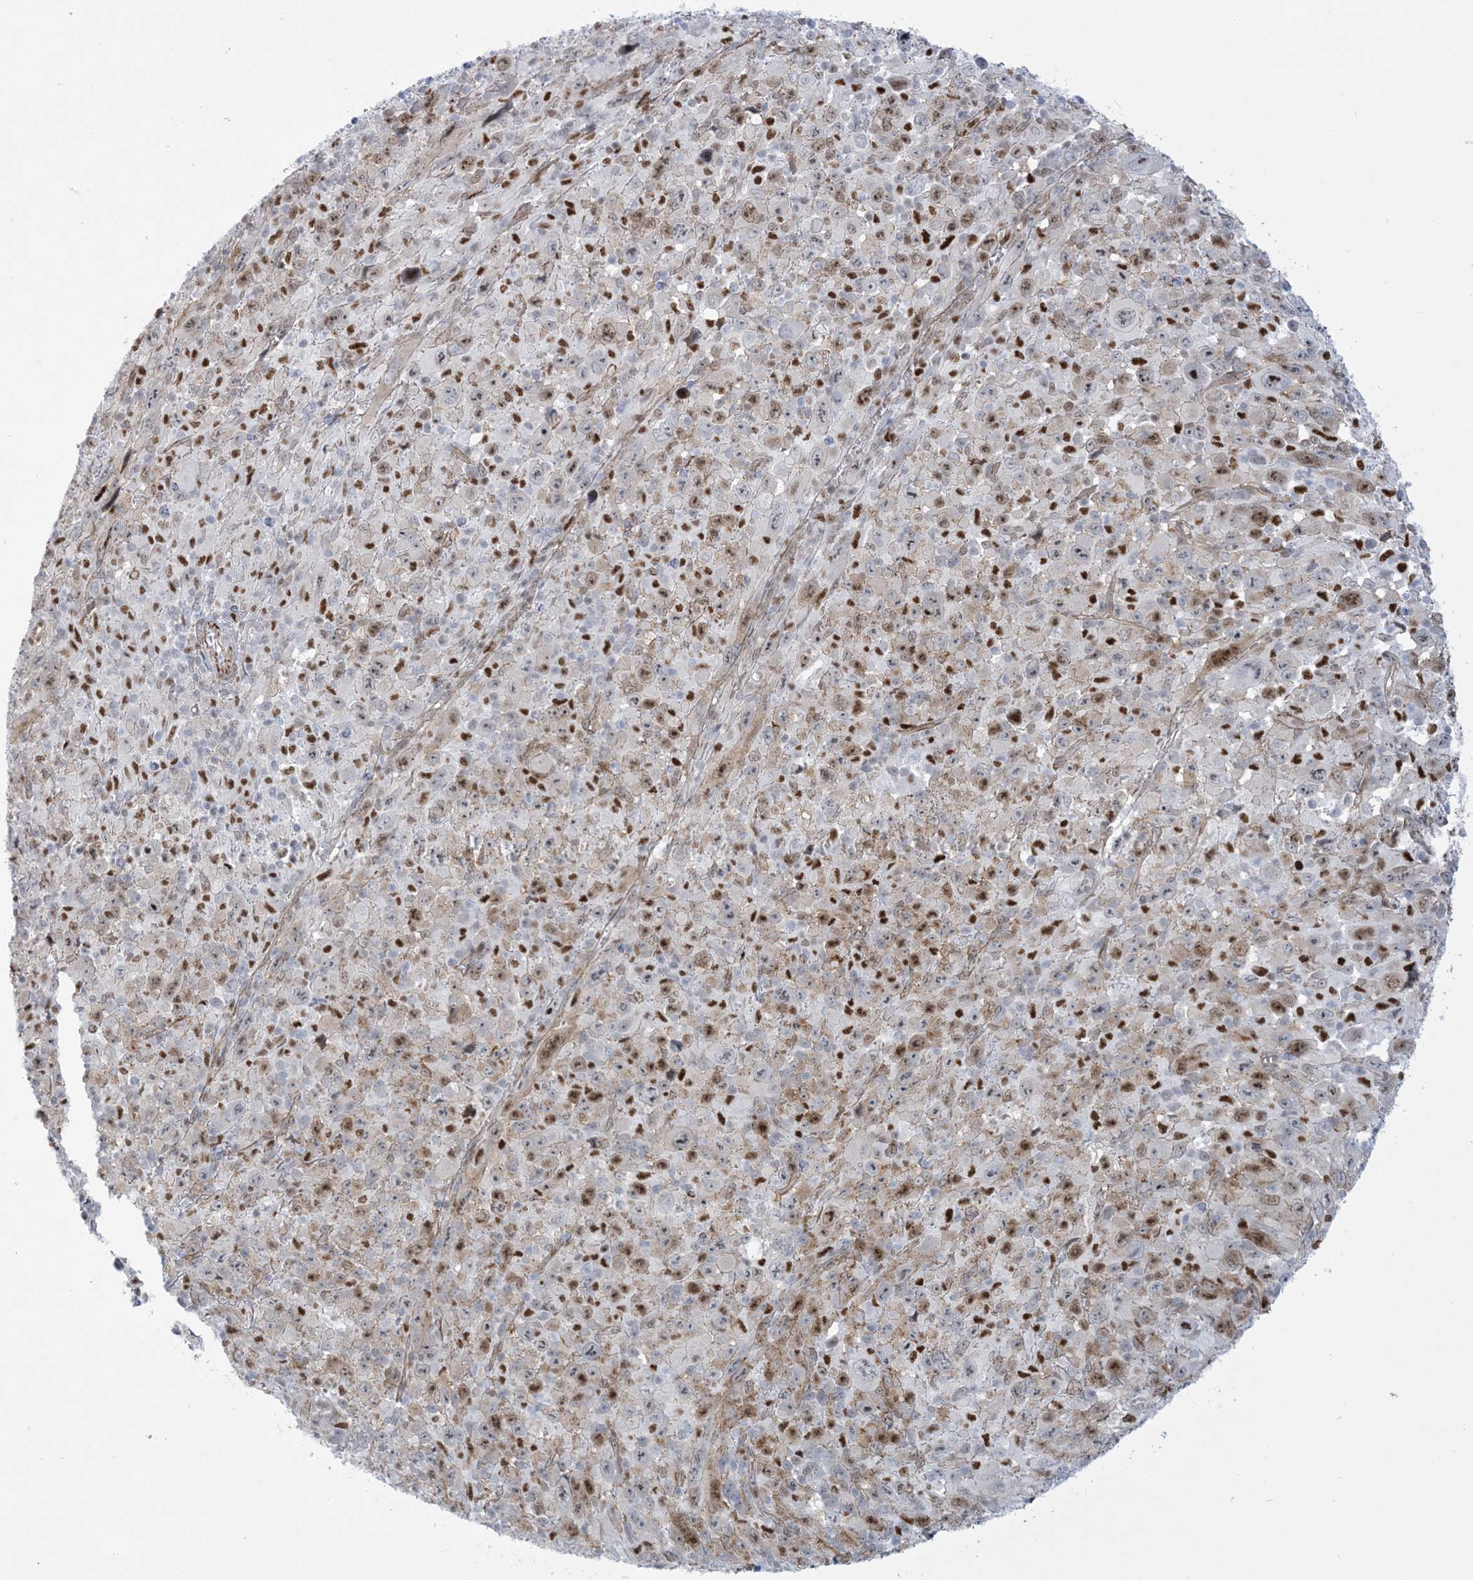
{"staining": {"intensity": "moderate", "quantity": "25%-75%", "location": "nuclear"}, "tissue": "melanoma", "cell_type": "Tumor cells", "image_type": "cancer", "snomed": [{"axis": "morphology", "description": "Malignant melanoma, Metastatic site"}, {"axis": "topography", "description": "Skin"}], "caption": "IHC staining of melanoma, which reveals medium levels of moderate nuclear staining in about 25%-75% of tumor cells indicating moderate nuclear protein staining. The staining was performed using DAB (brown) for protein detection and nuclei were counterstained in hematoxylin (blue).", "gene": "MARS2", "patient": {"sex": "female", "age": 56}}